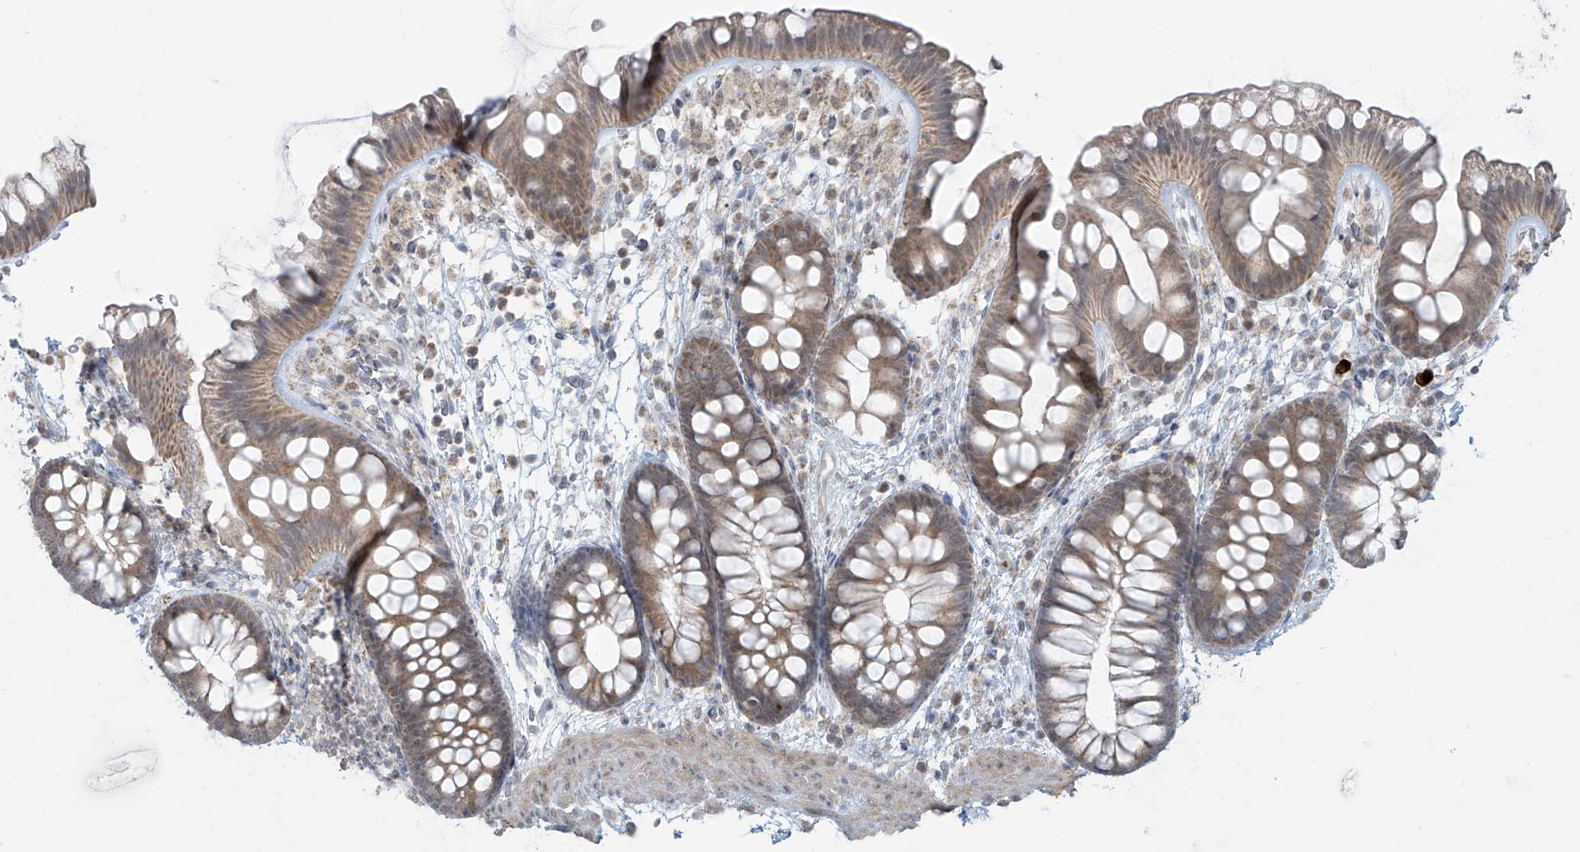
{"staining": {"intensity": "moderate", "quantity": "25%-75%", "location": "cytoplasmic/membranous"}, "tissue": "colon", "cell_type": "Endothelial cells", "image_type": "normal", "snomed": [{"axis": "morphology", "description": "Normal tissue, NOS"}, {"axis": "topography", "description": "Colon"}], "caption": "Immunohistochemistry image of unremarkable colon: colon stained using immunohistochemistry (IHC) shows medium levels of moderate protein expression localized specifically in the cytoplasmic/membranous of endothelial cells, appearing as a cytoplasmic/membranous brown color.", "gene": "HDDC2", "patient": {"sex": "female", "age": 62}}